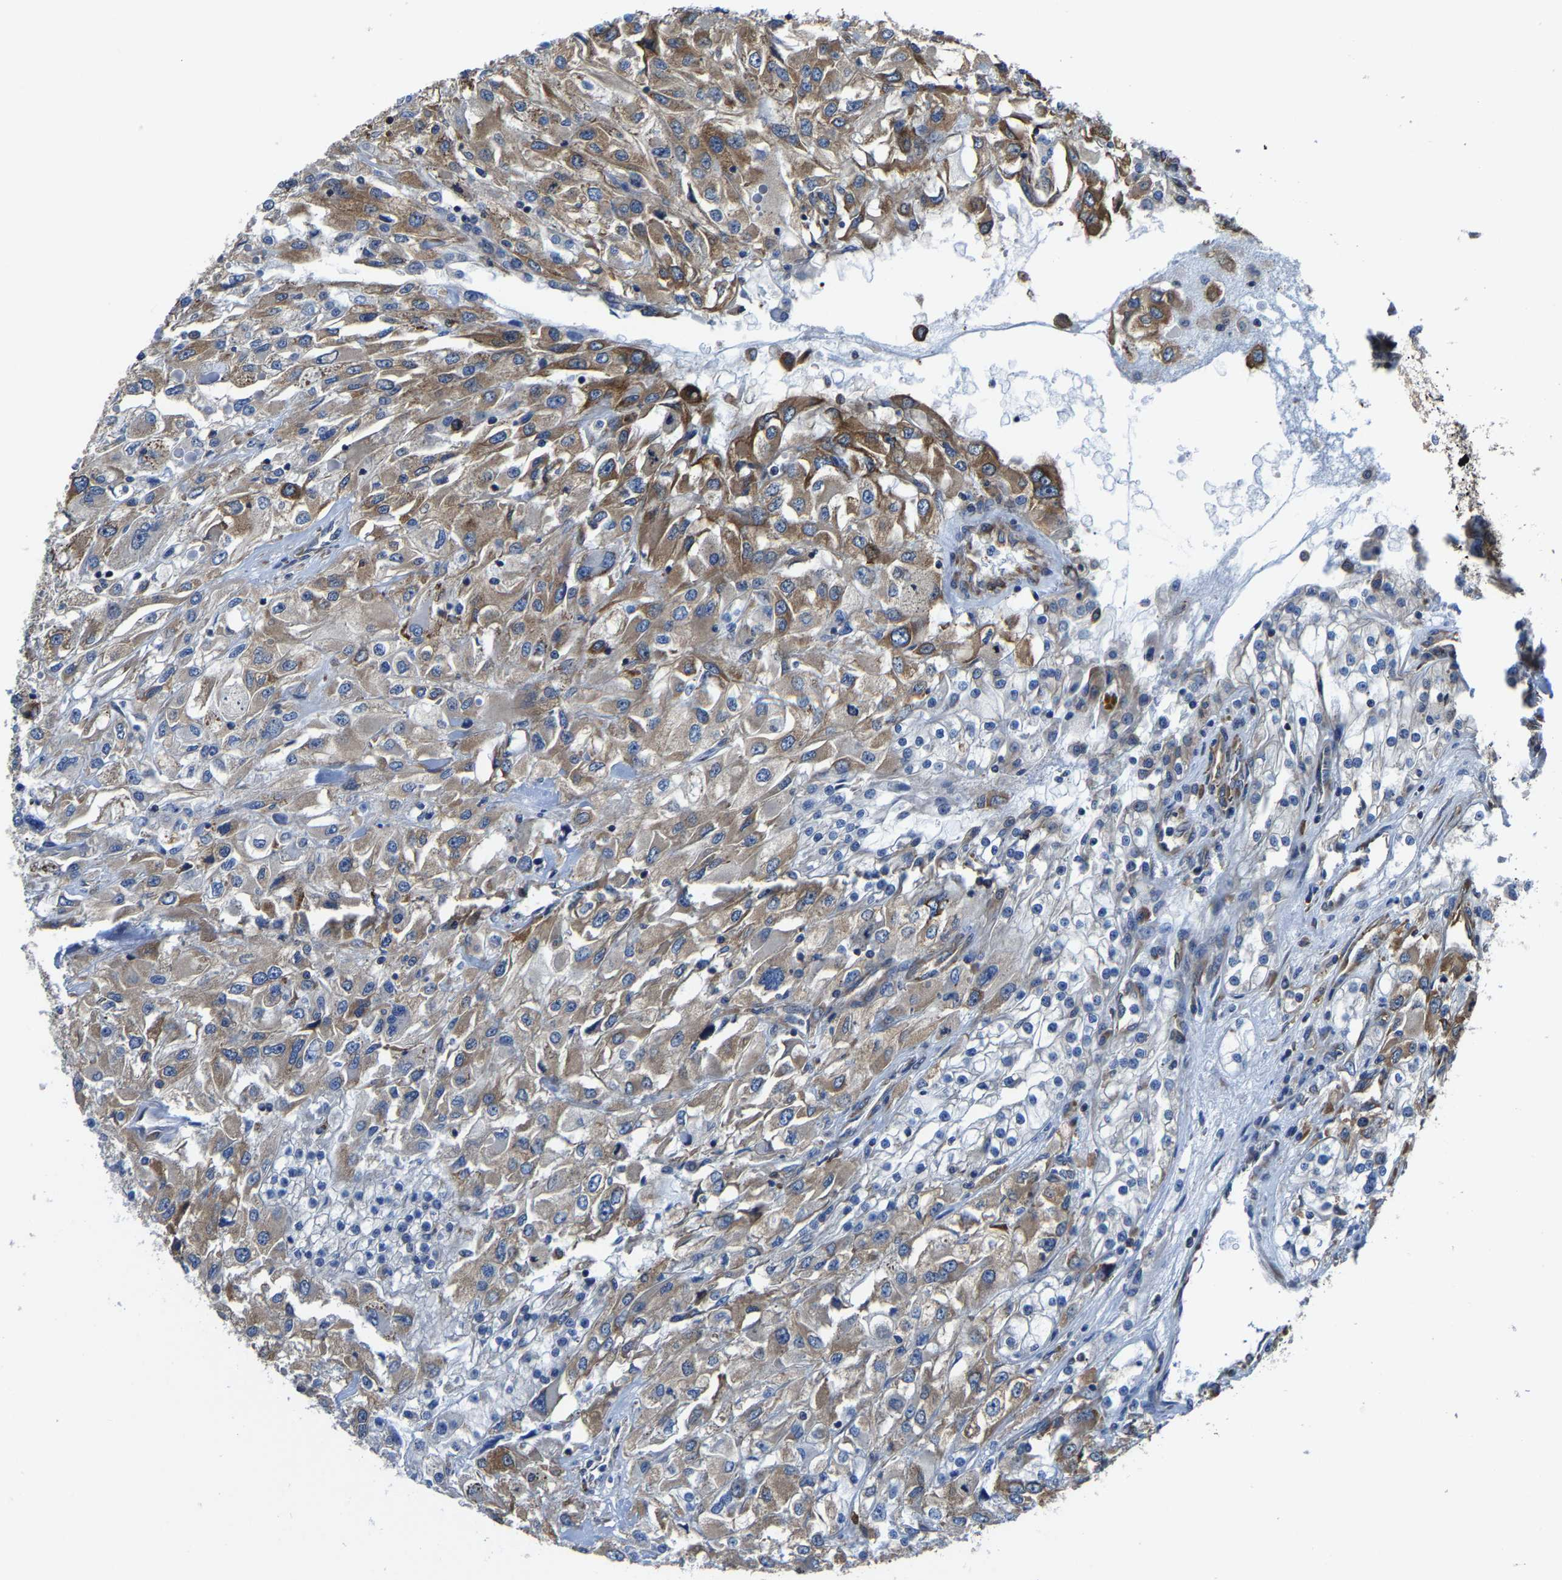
{"staining": {"intensity": "moderate", "quantity": ">75%", "location": "cytoplasmic/membranous"}, "tissue": "renal cancer", "cell_type": "Tumor cells", "image_type": "cancer", "snomed": [{"axis": "morphology", "description": "Adenocarcinoma, NOS"}, {"axis": "topography", "description": "Kidney"}], "caption": "Renal cancer (adenocarcinoma) stained for a protein reveals moderate cytoplasmic/membranous positivity in tumor cells.", "gene": "G3BP2", "patient": {"sex": "female", "age": 52}}